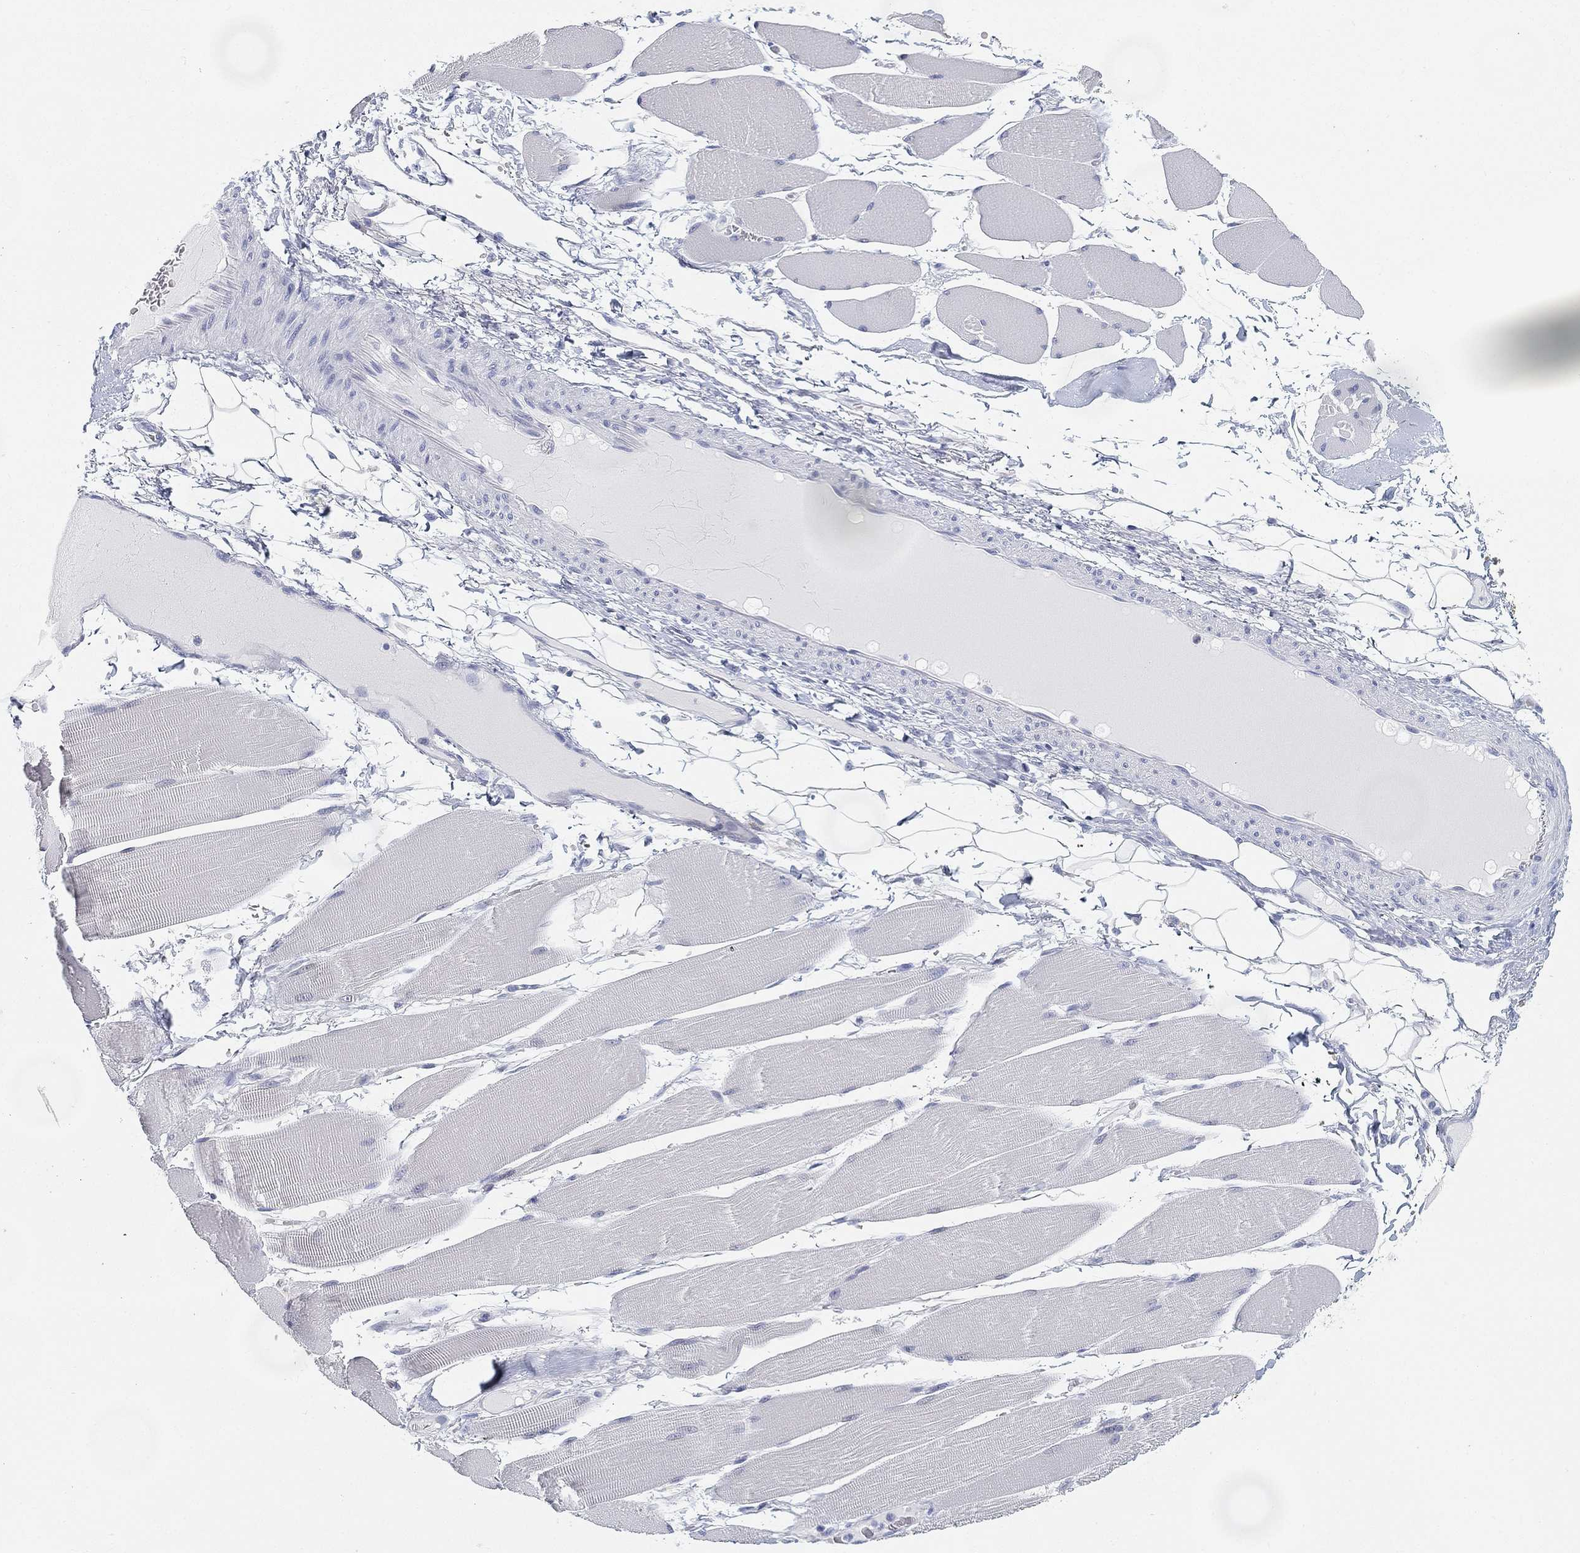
{"staining": {"intensity": "negative", "quantity": "none", "location": "none"}, "tissue": "skeletal muscle", "cell_type": "Myocytes", "image_type": "normal", "snomed": [{"axis": "morphology", "description": "Normal tissue, NOS"}, {"axis": "topography", "description": "Skeletal muscle"}], "caption": "Immunohistochemical staining of normal human skeletal muscle reveals no significant expression in myocytes.", "gene": "GPR61", "patient": {"sex": "male", "age": 56}}